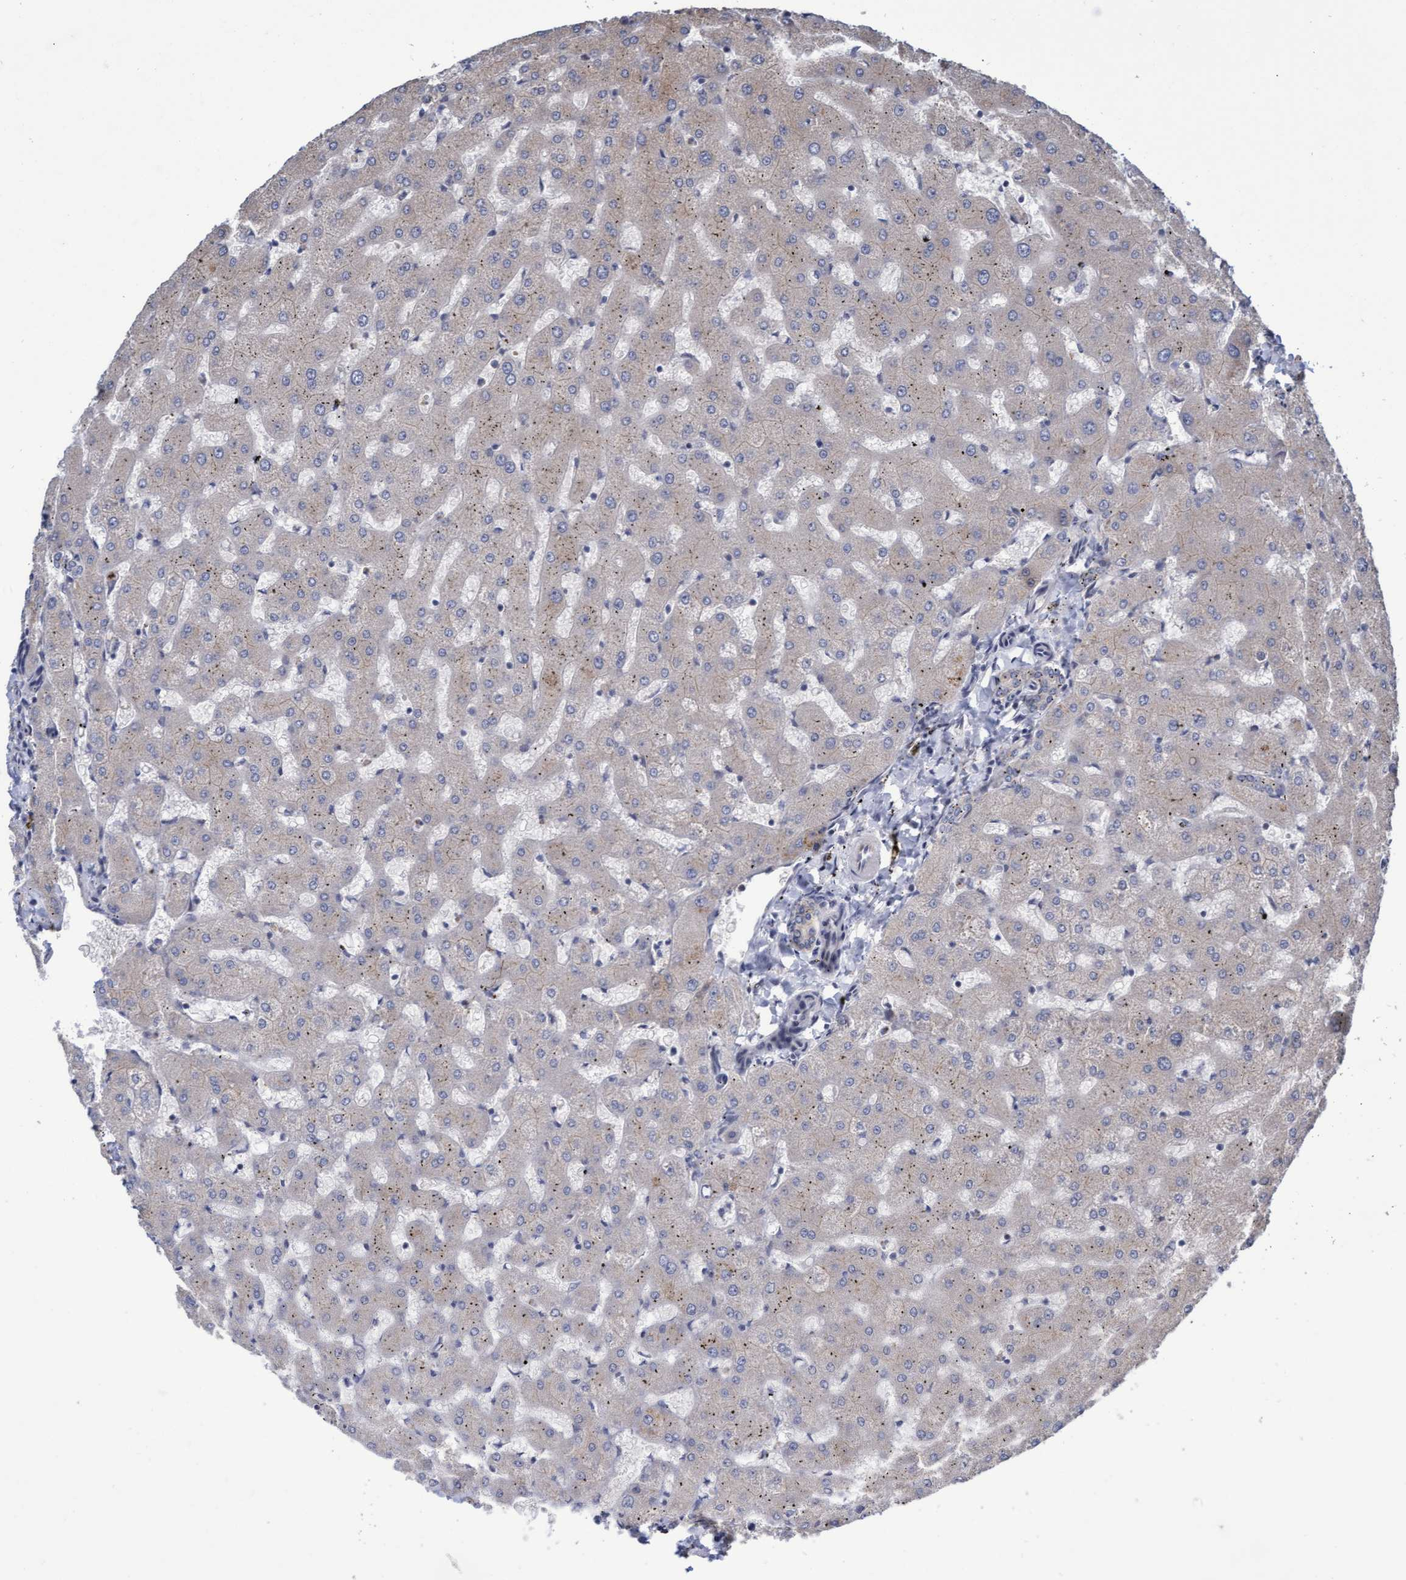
{"staining": {"intensity": "negative", "quantity": "none", "location": "none"}, "tissue": "liver", "cell_type": "Cholangiocytes", "image_type": "normal", "snomed": [{"axis": "morphology", "description": "Normal tissue, NOS"}, {"axis": "topography", "description": "Liver"}], "caption": "This is an immunohistochemistry micrograph of normal liver. There is no staining in cholangiocytes.", "gene": "ABCF2", "patient": {"sex": "female", "age": 63}}